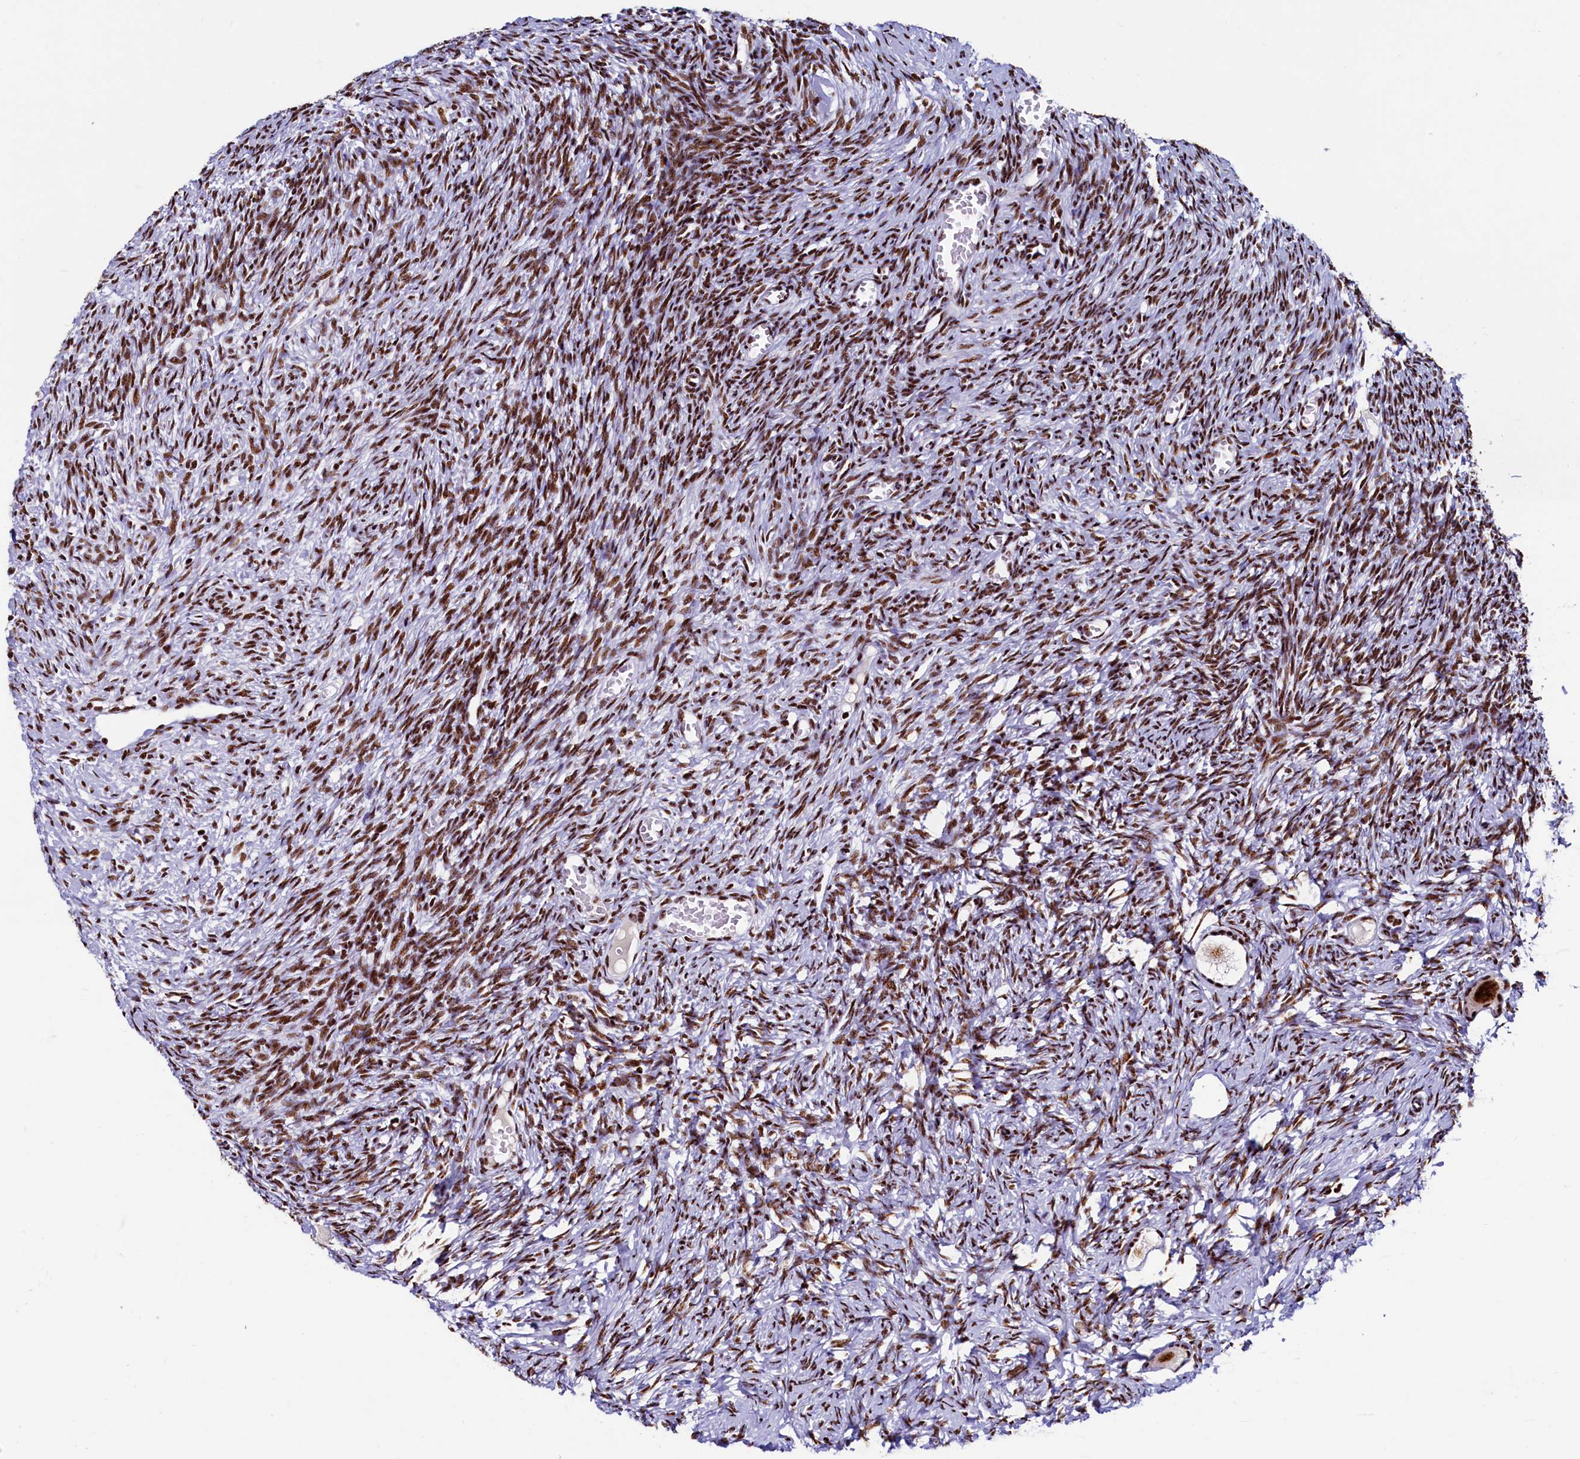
{"staining": {"intensity": "strong", "quantity": ">75%", "location": "nuclear"}, "tissue": "ovary", "cell_type": "Follicle cells", "image_type": "normal", "snomed": [{"axis": "morphology", "description": "Normal tissue, NOS"}, {"axis": "topography", "description": "Ovary"}], "caption": "Unremarkable ovary reveals strong nuclear expression in approximately >75% of follicle cells (IHC, brightfield microscopy, high magnification)..", "gene": "SRRM2", "patient": {"sex": "female", "age": 27}}